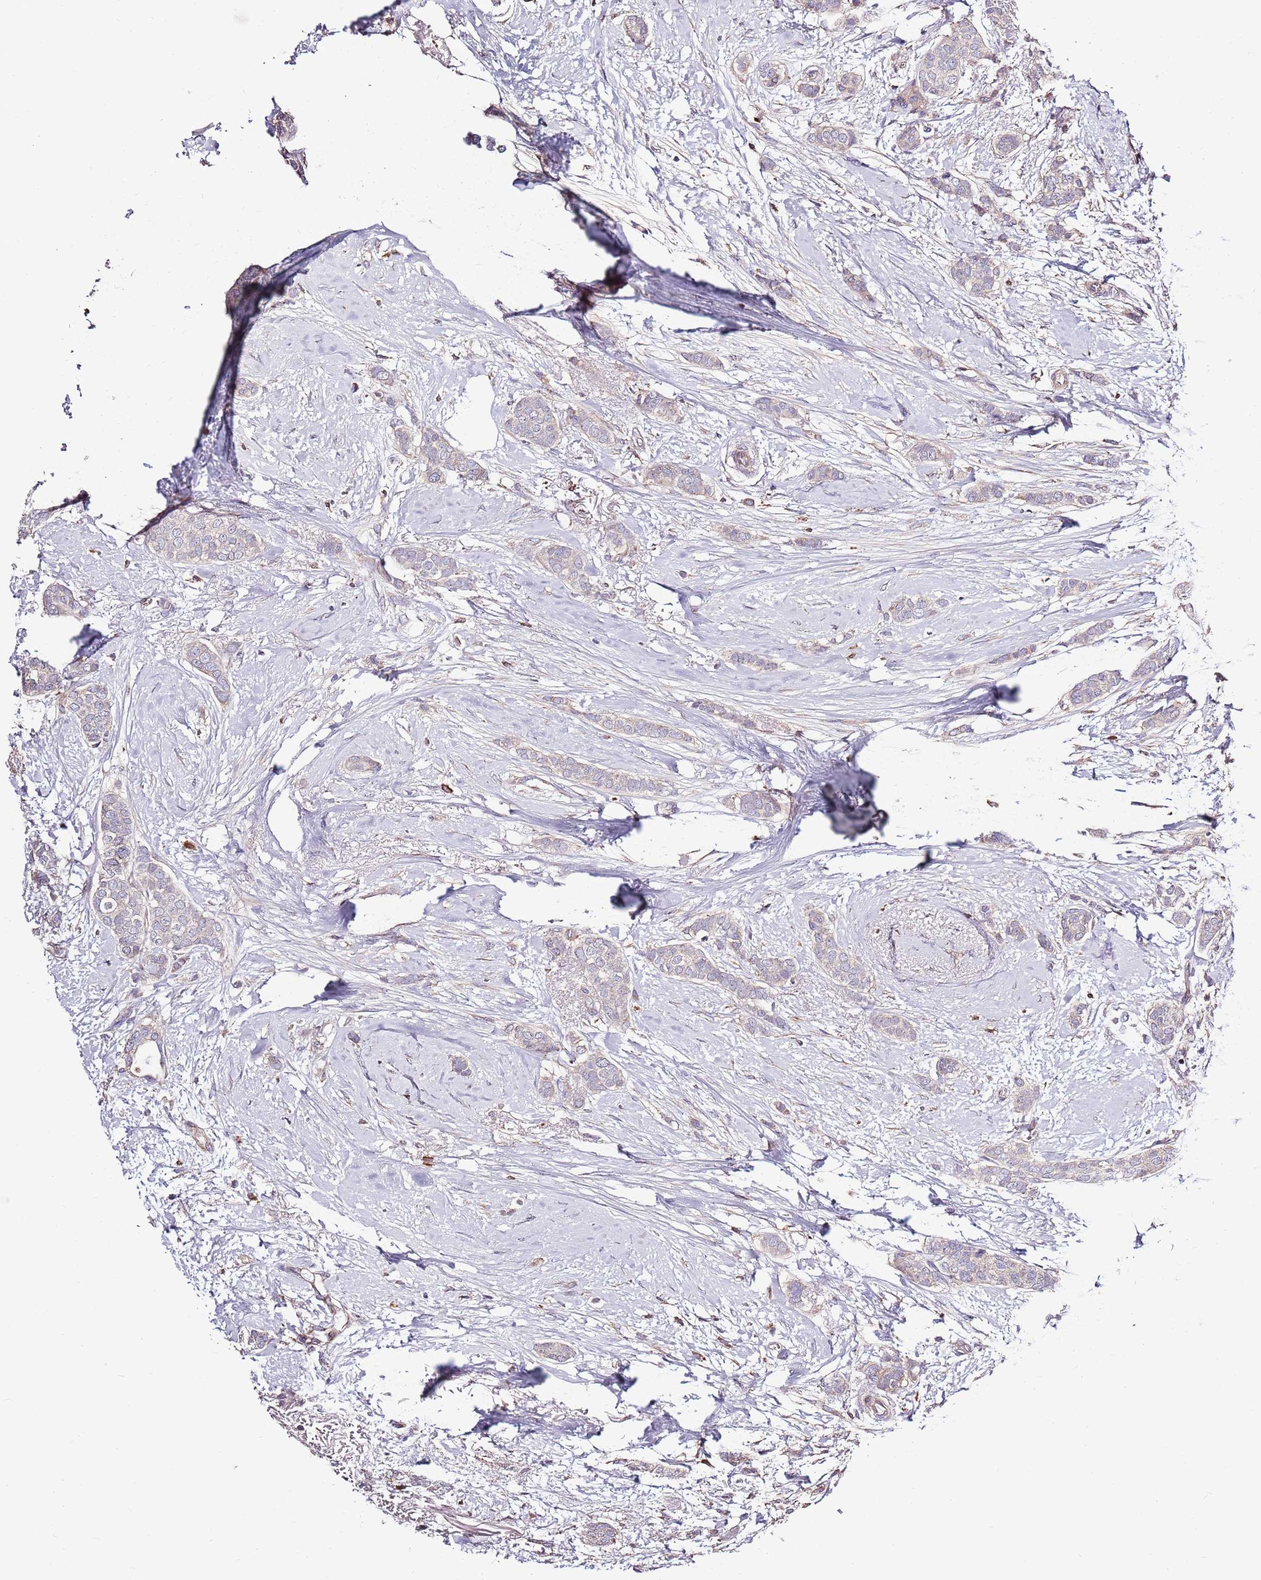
{"staining": {"intensity": "weak", "quantity": "<25%", "location": "cytoplasmic/membranous"}, "tissue": "breast cancer", "cell_type": "Tumor cells", "image_type": "cancer", "snomed": [{"axis": "morphology", "description": "Duct carcinoma"}, {"axis": "topography", "description": "Breast"}], "caption": "Tumor cells show no significant protein expression in invasive ductal carcinoma (breast). (DAB immunohistochemistry (IHC) visualized using brightfield microscopy, high magnification).", "gene": "SMG1", "patient": {"sex": "female", "age": 72}}